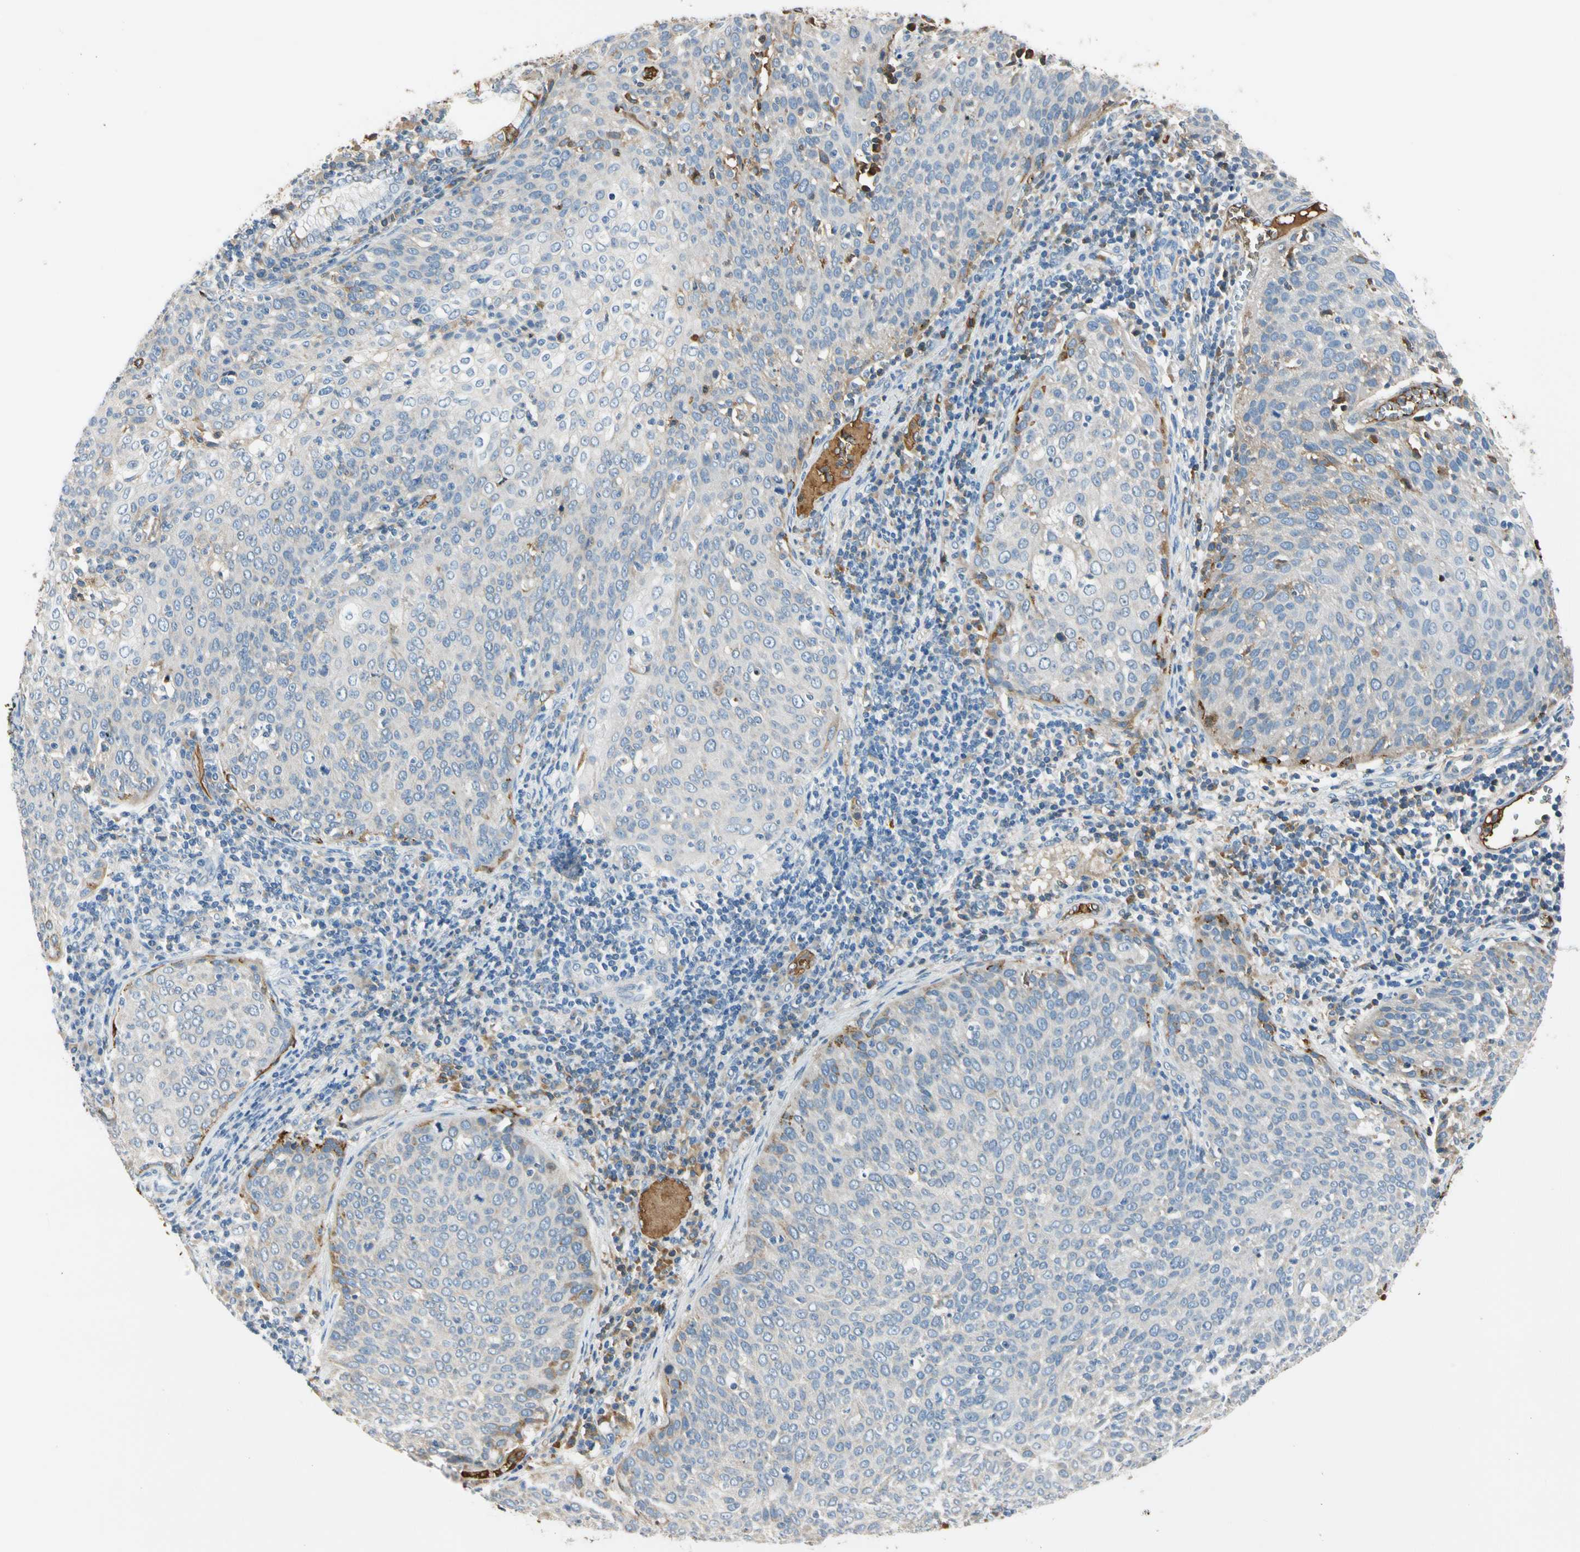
{"staining": {"intensity": "weak", "quantity": "25%-75%", "location": "cytoplasmic/membranous"}, "tissue": "cervical cancer", "cell_type": "Tumor cells", "image_type": "cancer", "snomed": [{"axis": "morphology", "description": "Squamous cell carcinoma, NOS"}, {"axis": "topography", "description": "Cervix"}], "caption": "Cervical cancer (squamous cell carcinoma) was stained to show a protein in brown. There is low levels of weak cytoplasmic/membranous expression in approximately 25%-75% of tumor cells.", "gene": "LAMB3", "patient": {"sex": "female", "age": 38}}